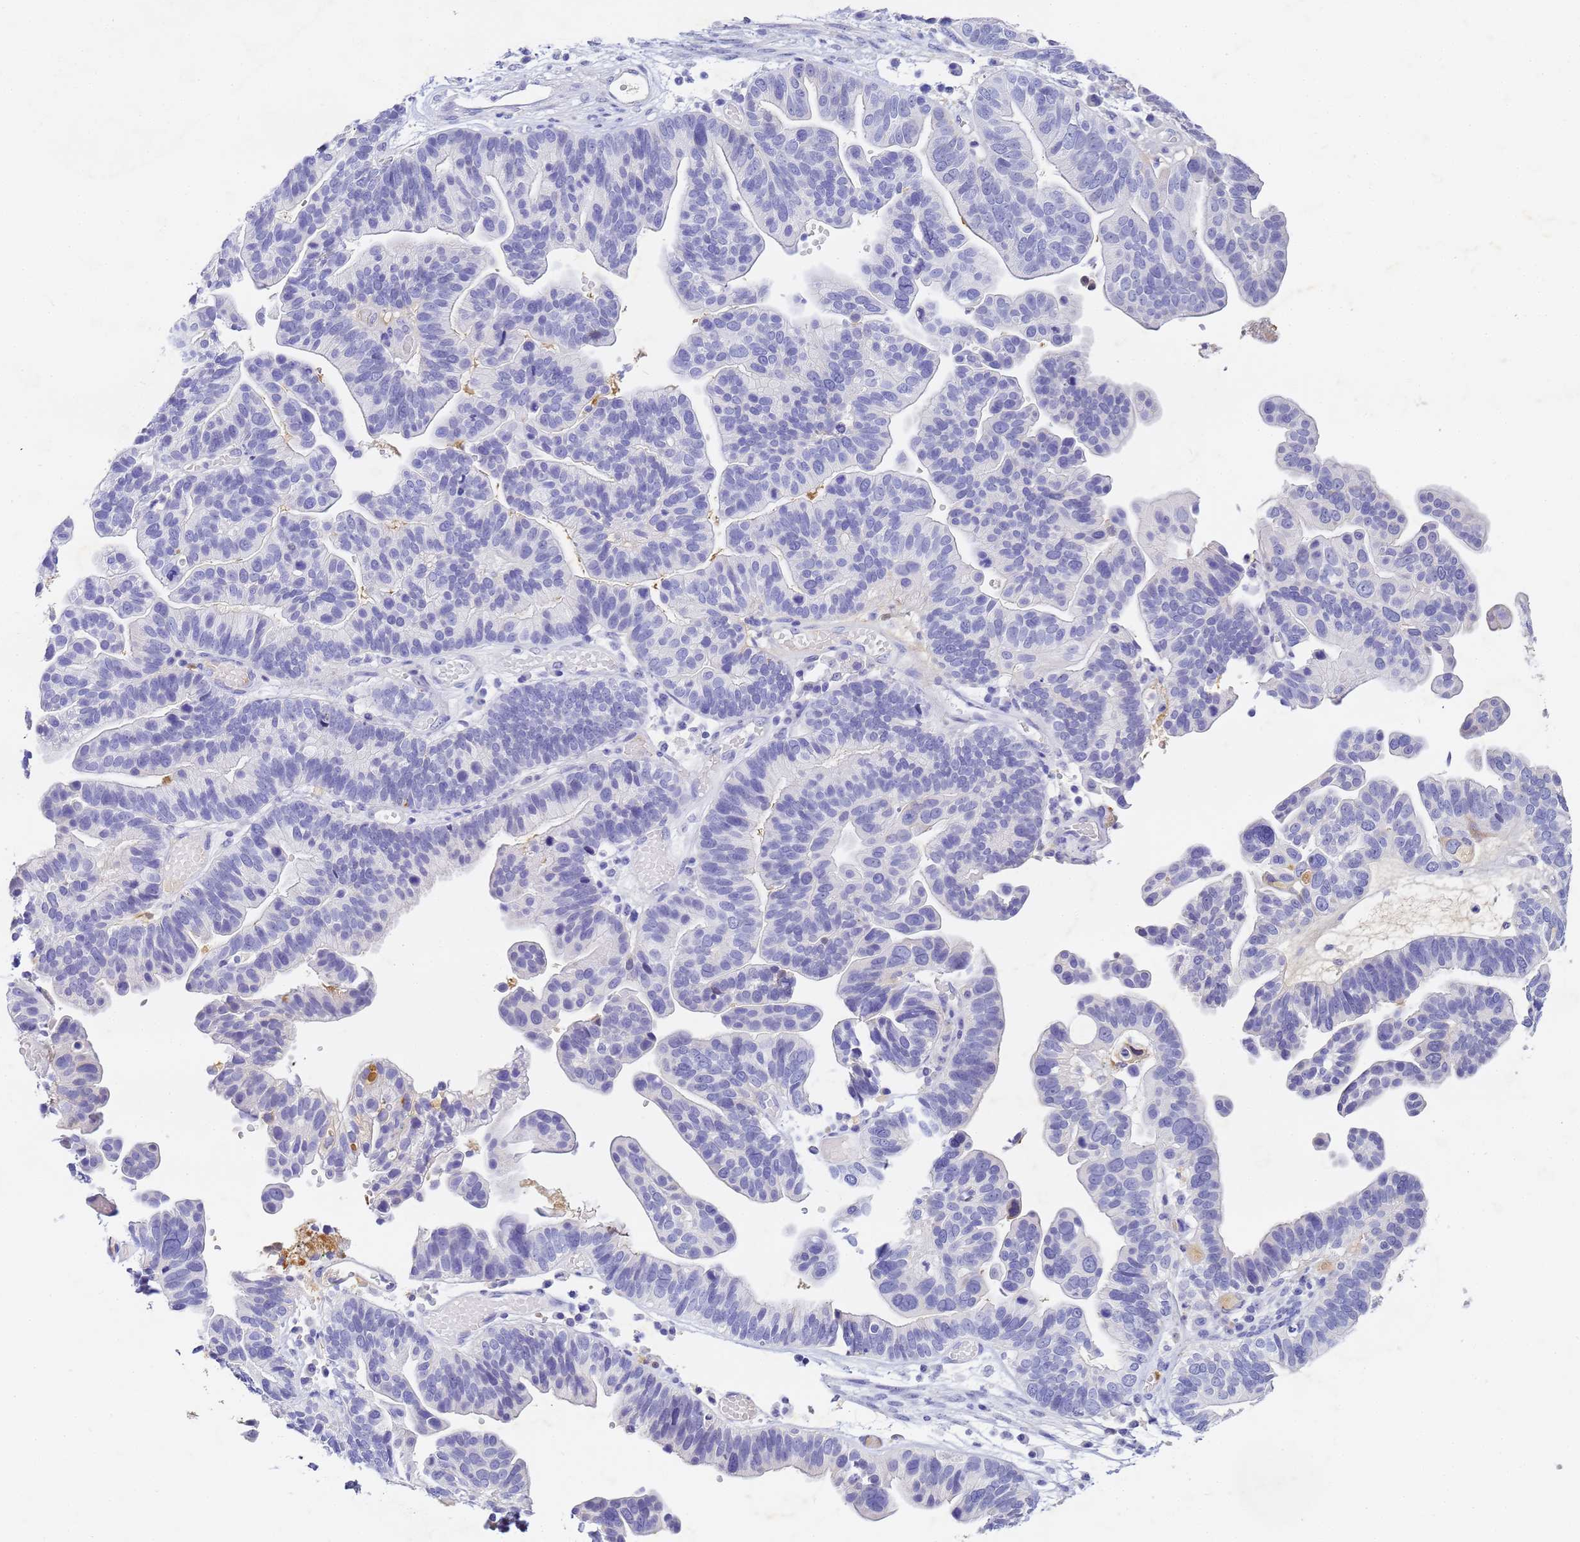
{"staining": {"intensity": "negative", "quantity": "none", "location": "none"}, "tissue": "ovarian cancer", "cell_type": "Tumor cells", "image_type": "cancer", "snomed": [{"axis": "morphology", "description": "Cystadenocarcinoma, serous, NOS"}, {"axis": "topography", "description": "Ovary"}], "caption": "The immunohistochemistry (IHC) photomicrograph has no significant staining in tumor cells of serous cystadenocarcinoma (ovarian) tissue.", "gene": "CFHR2", "patient": {"sex": "female", "age": 56}}